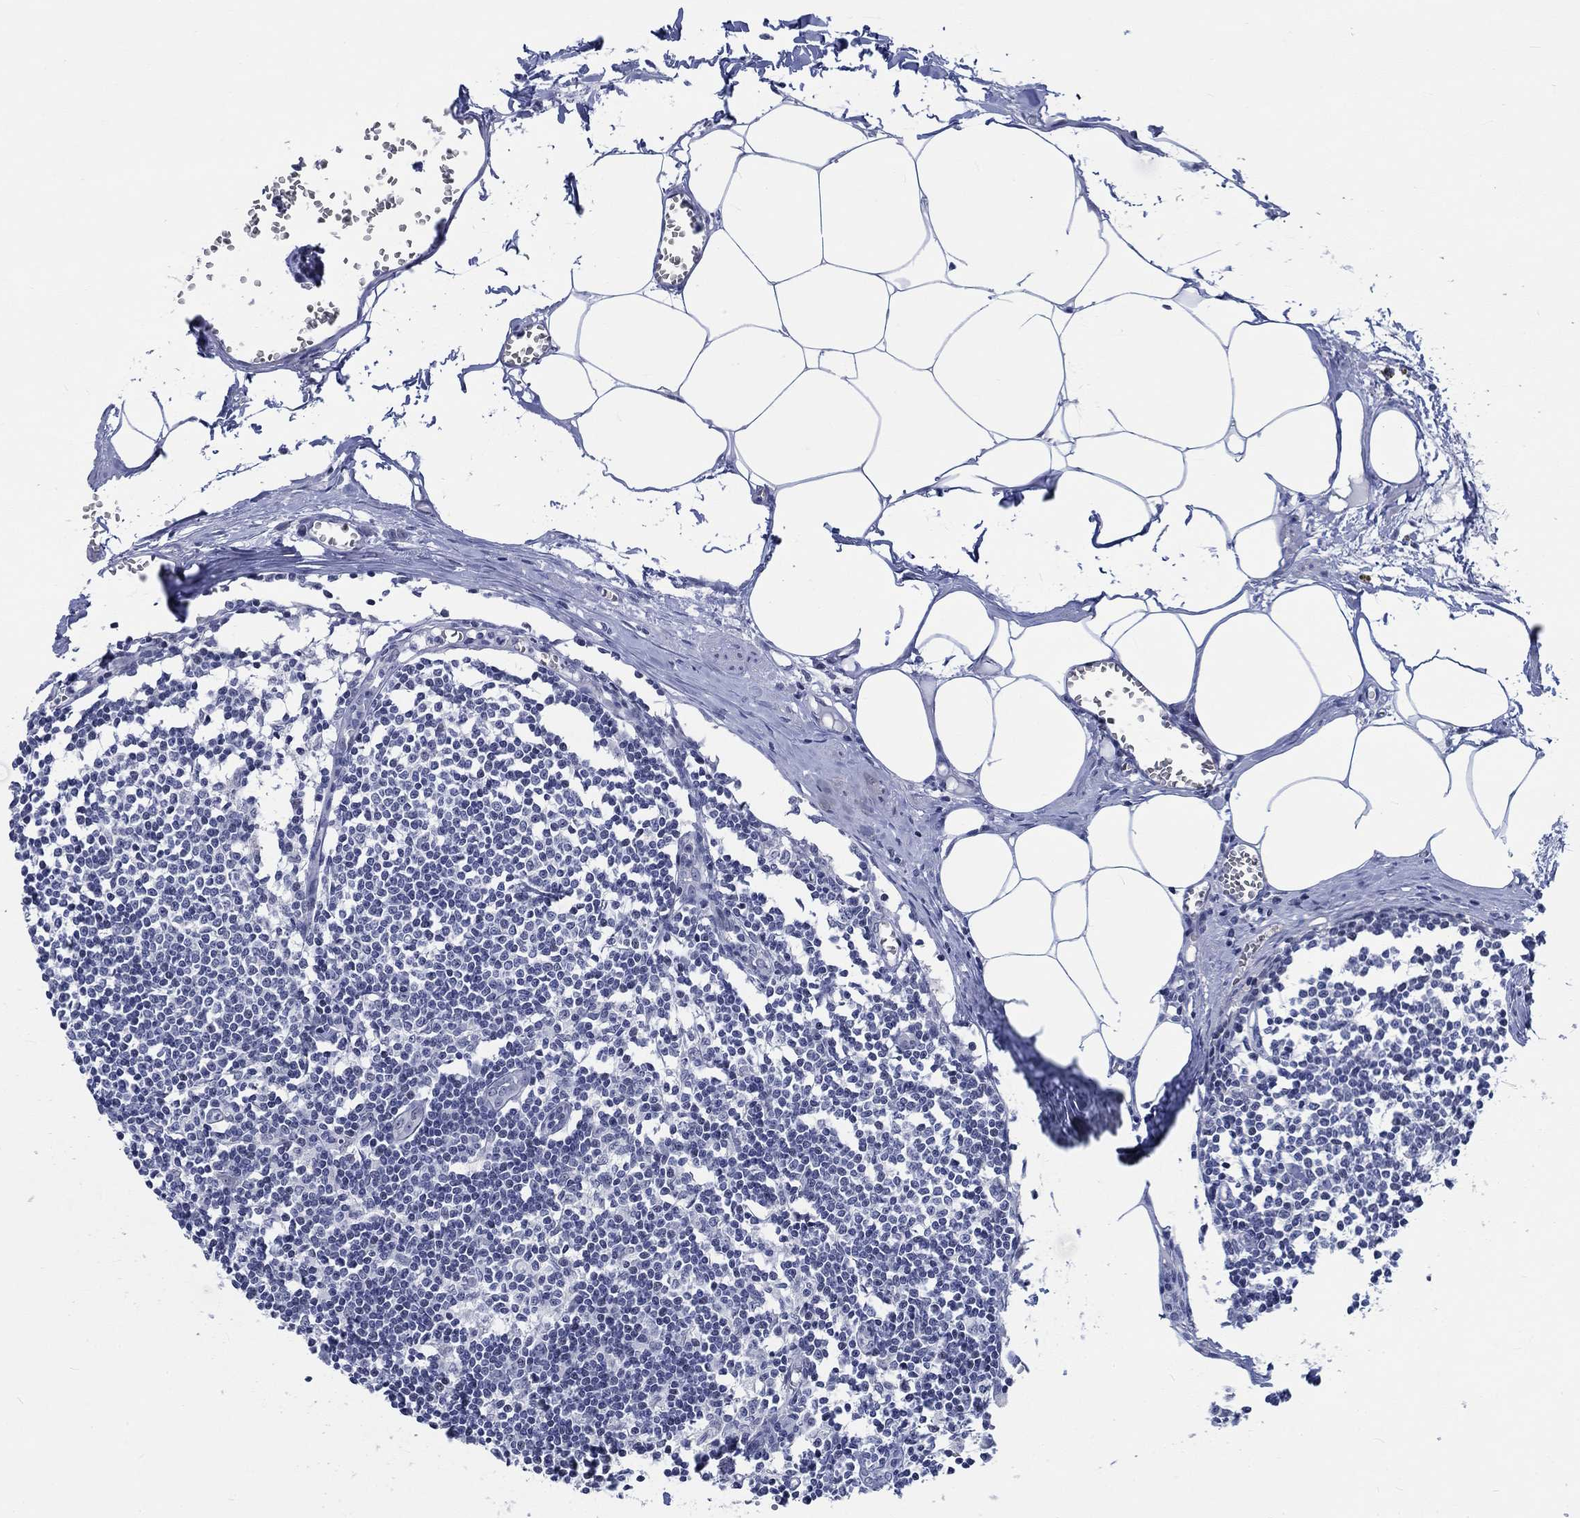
{"staining": {"intensity": "weak", "quantity": "<25%", "location": "nuclear"}, "tissue": "lymph node", "cell_type": "Germinal center cells", "image_type": "normal", "snomed": [{"axis": "morphology", "description": "Normal tissue, NOS"}, {"axis": "topography", "description": "Lymph node"}], "caption": "The image demonstrates no significant positivity in germinal center cells of lymph node. Brightfield microscopy of immunohistochemistry stained with DAB (brown) and hematoxylin (blue), captured at high magnification.", "gene": "NEU3", "patient": {"sex": "male", "age": 59}}